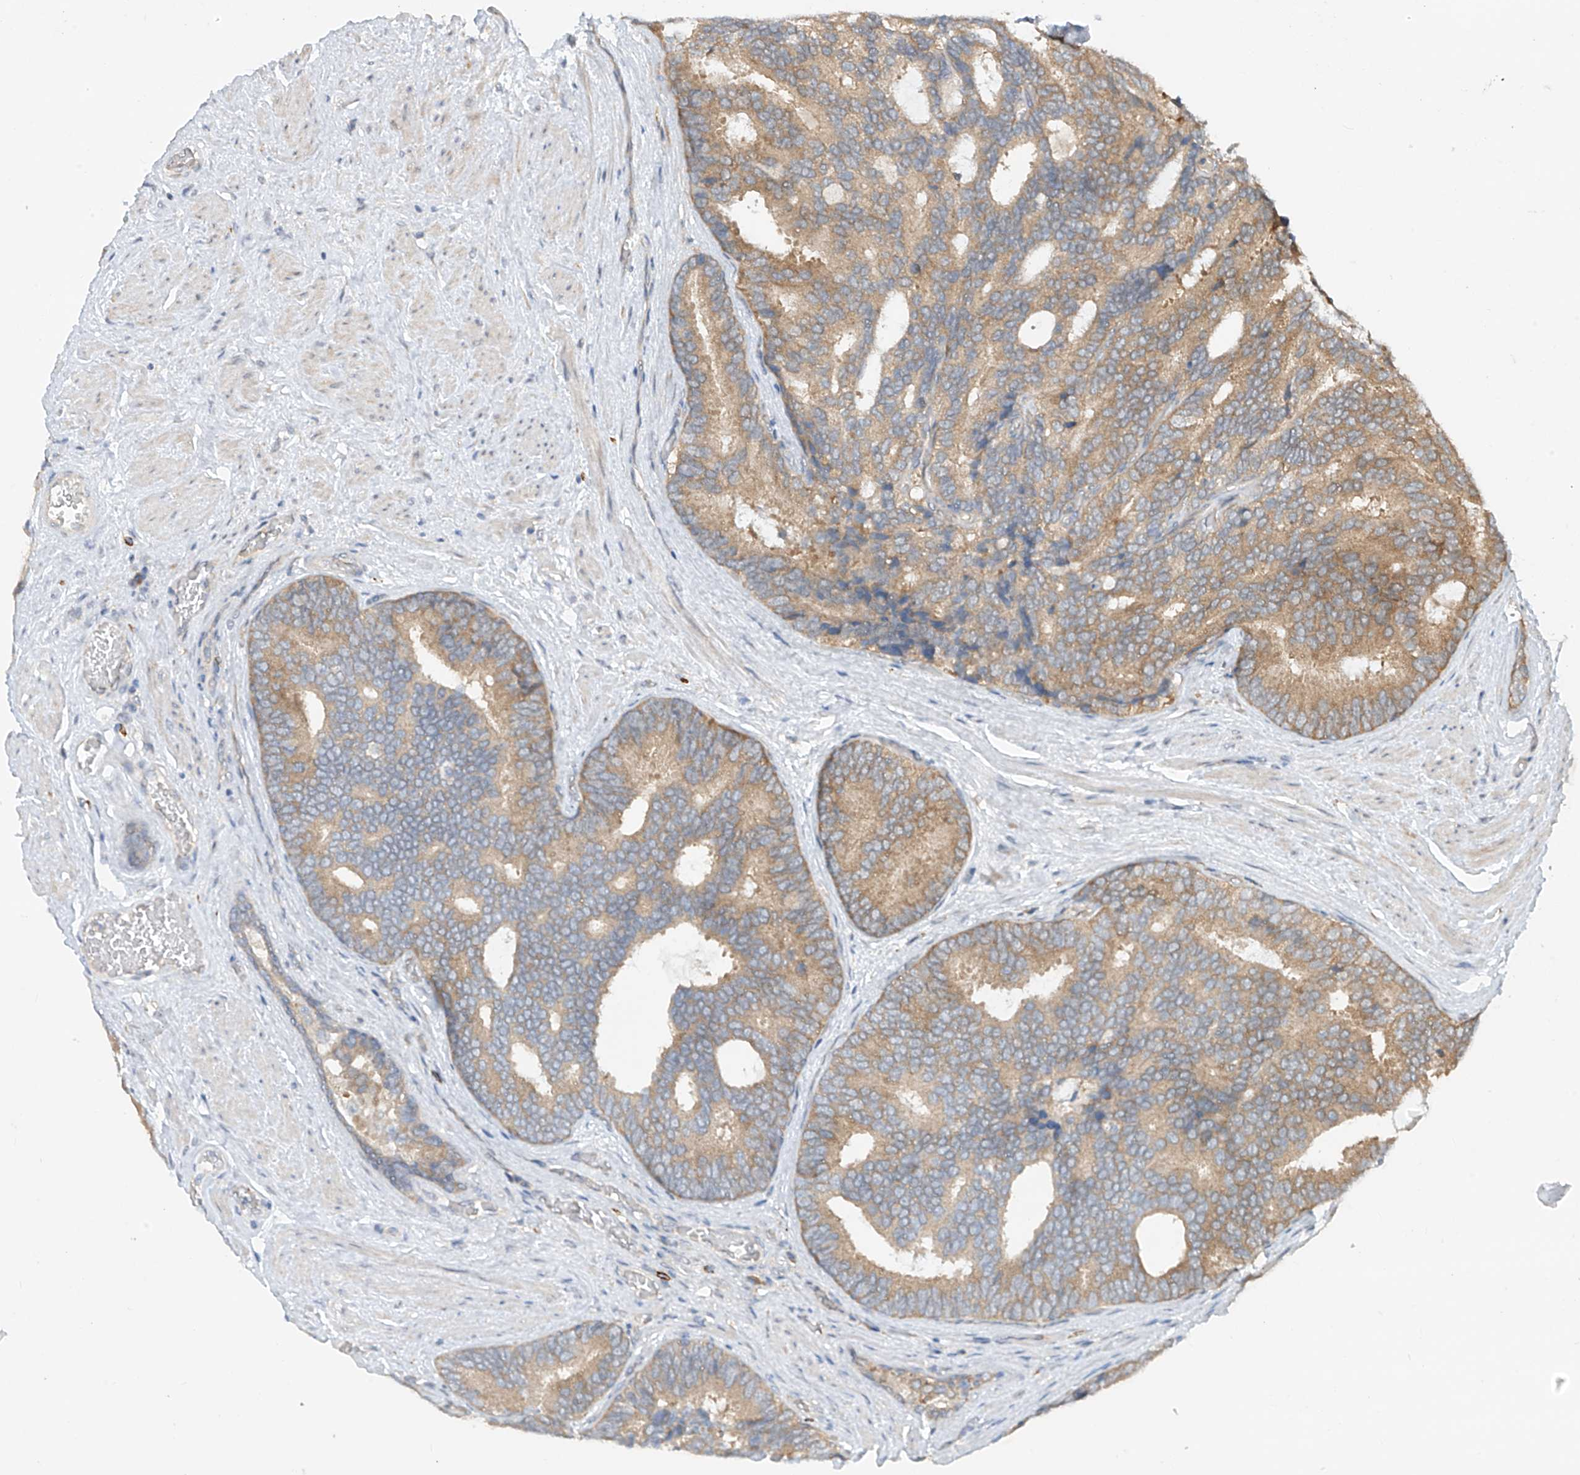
{"staining": {"intensity": "moderate", "quantity": ">75%", "location": "cytoplasmic/membranous"}, "tissue": "prostate cancer", "cell_type": "Tumor cells", "image_type": "cancer", "snomed": [{"axis": "morphology", "description": "Adenocarcinoma, Low grade"}, {"axis": "topography", "description": "Prostate"}], "caption": "Immunohistochemical staining of prostate low-grade adenocarcinoma exhibits medium levels of moderate cytoplasmic/membranous staining in about >75% of tumor cells. The staining was performed using DAB, with brown indicating positive protein expression. Nuclei are stained blue with hematoxylin.", "gene": "MTUS2", "patient": {"sex": "male", "age": 71}}